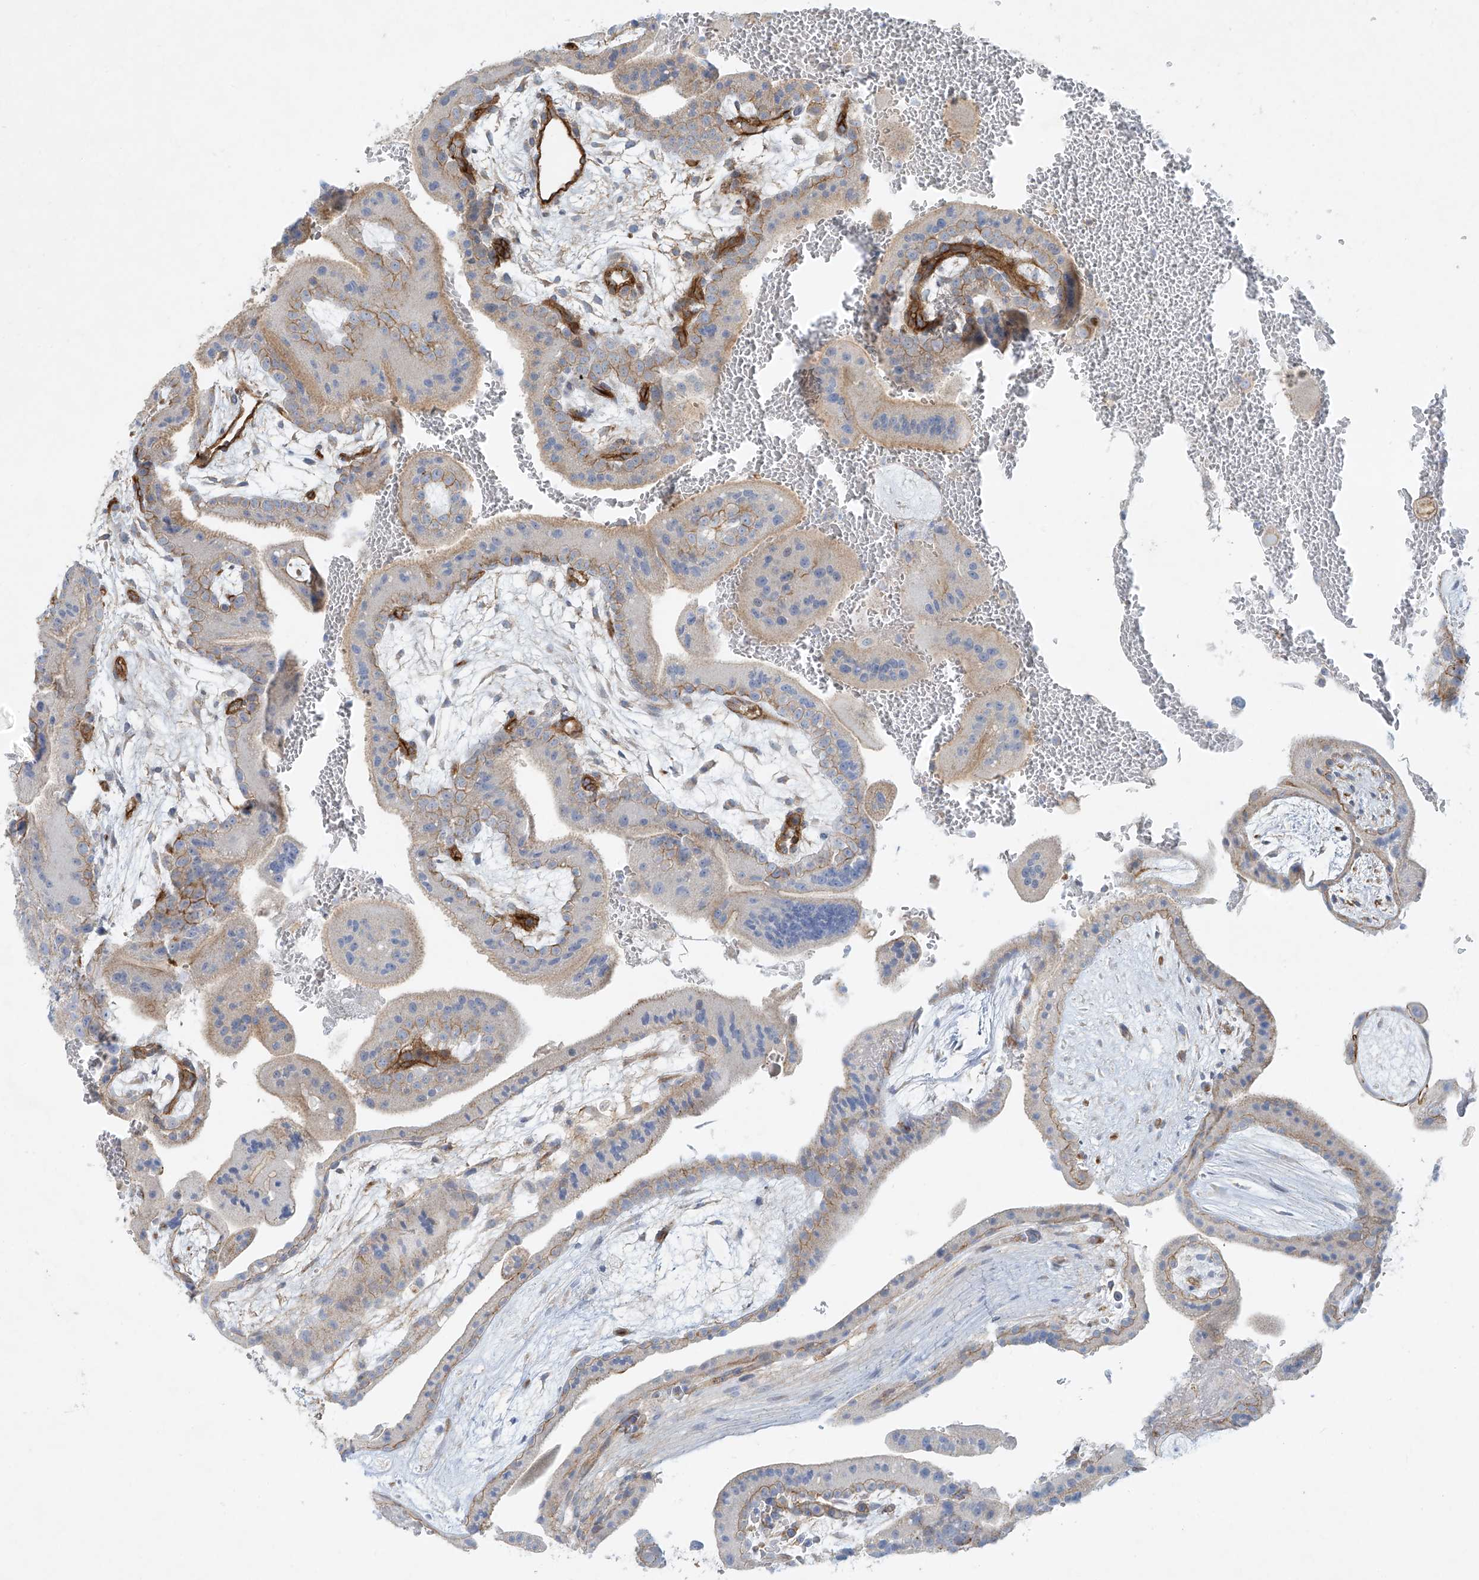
{"staining": {"intensity": "weak", "quantity": "25%-75%", "location": "cytoplasmic/membranous"}, "tissue": "placenta", "cell_type": "Trophoblastic cells", "image_type": "normal", "snomed": [{"axis": "morphology", "description": "Normal tissue, NOS"}, {"axis": "topography", "description": "Placenta"}], "caption": "Weak cytoplasmic/membranous expression is identified in about 25%-75% of trophoblastic cells in normal placenta.", "gene": "VAMP5", "patient": {"sex": "female", "age": 35}}